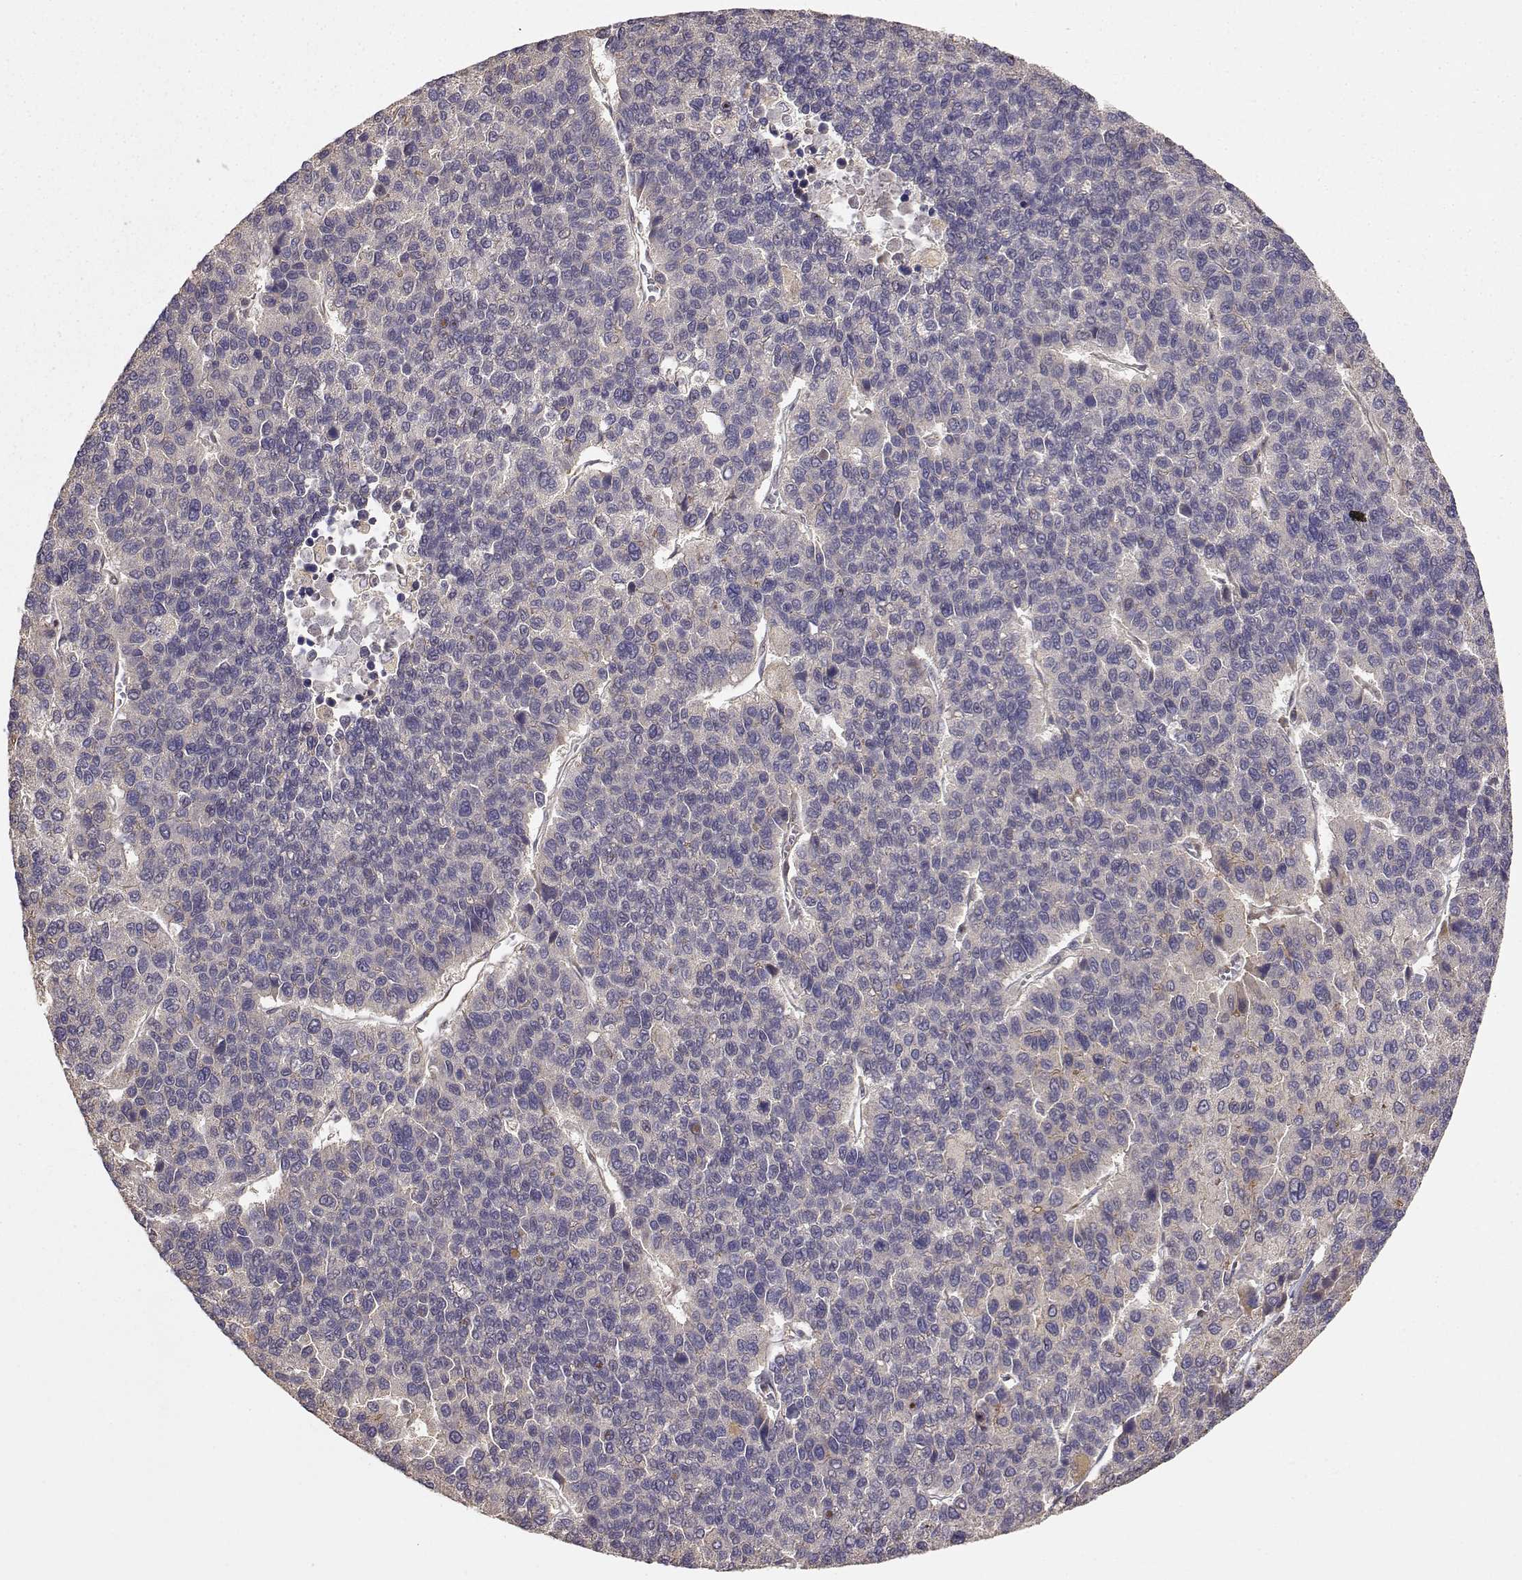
{"staining": {"intensity": "weak", "quantity": "25%-75%", "location": "cytoplasmic/membranous"}, "tissue": "liver cancer", "cell_type": "Tumor cells", "image_type": "cancer", "snomed": [{"axis": "morphology", "description": "Carcinoma, Hepatocellular, NOS"}, {"axis": "topography", "description": "Liver"}], "caption": "DAB (3,3'-diaminobenzidine) immunohistochemical staining of human liver cancer displays weak cytoplasmic/membranous protein staining in about 25%-75% of tumor cells. The protein of interest is shown in brown color, while the nuclei are stained blue.", "gene": "PICK1", "patient": {"sex": "female", "age": 41}}